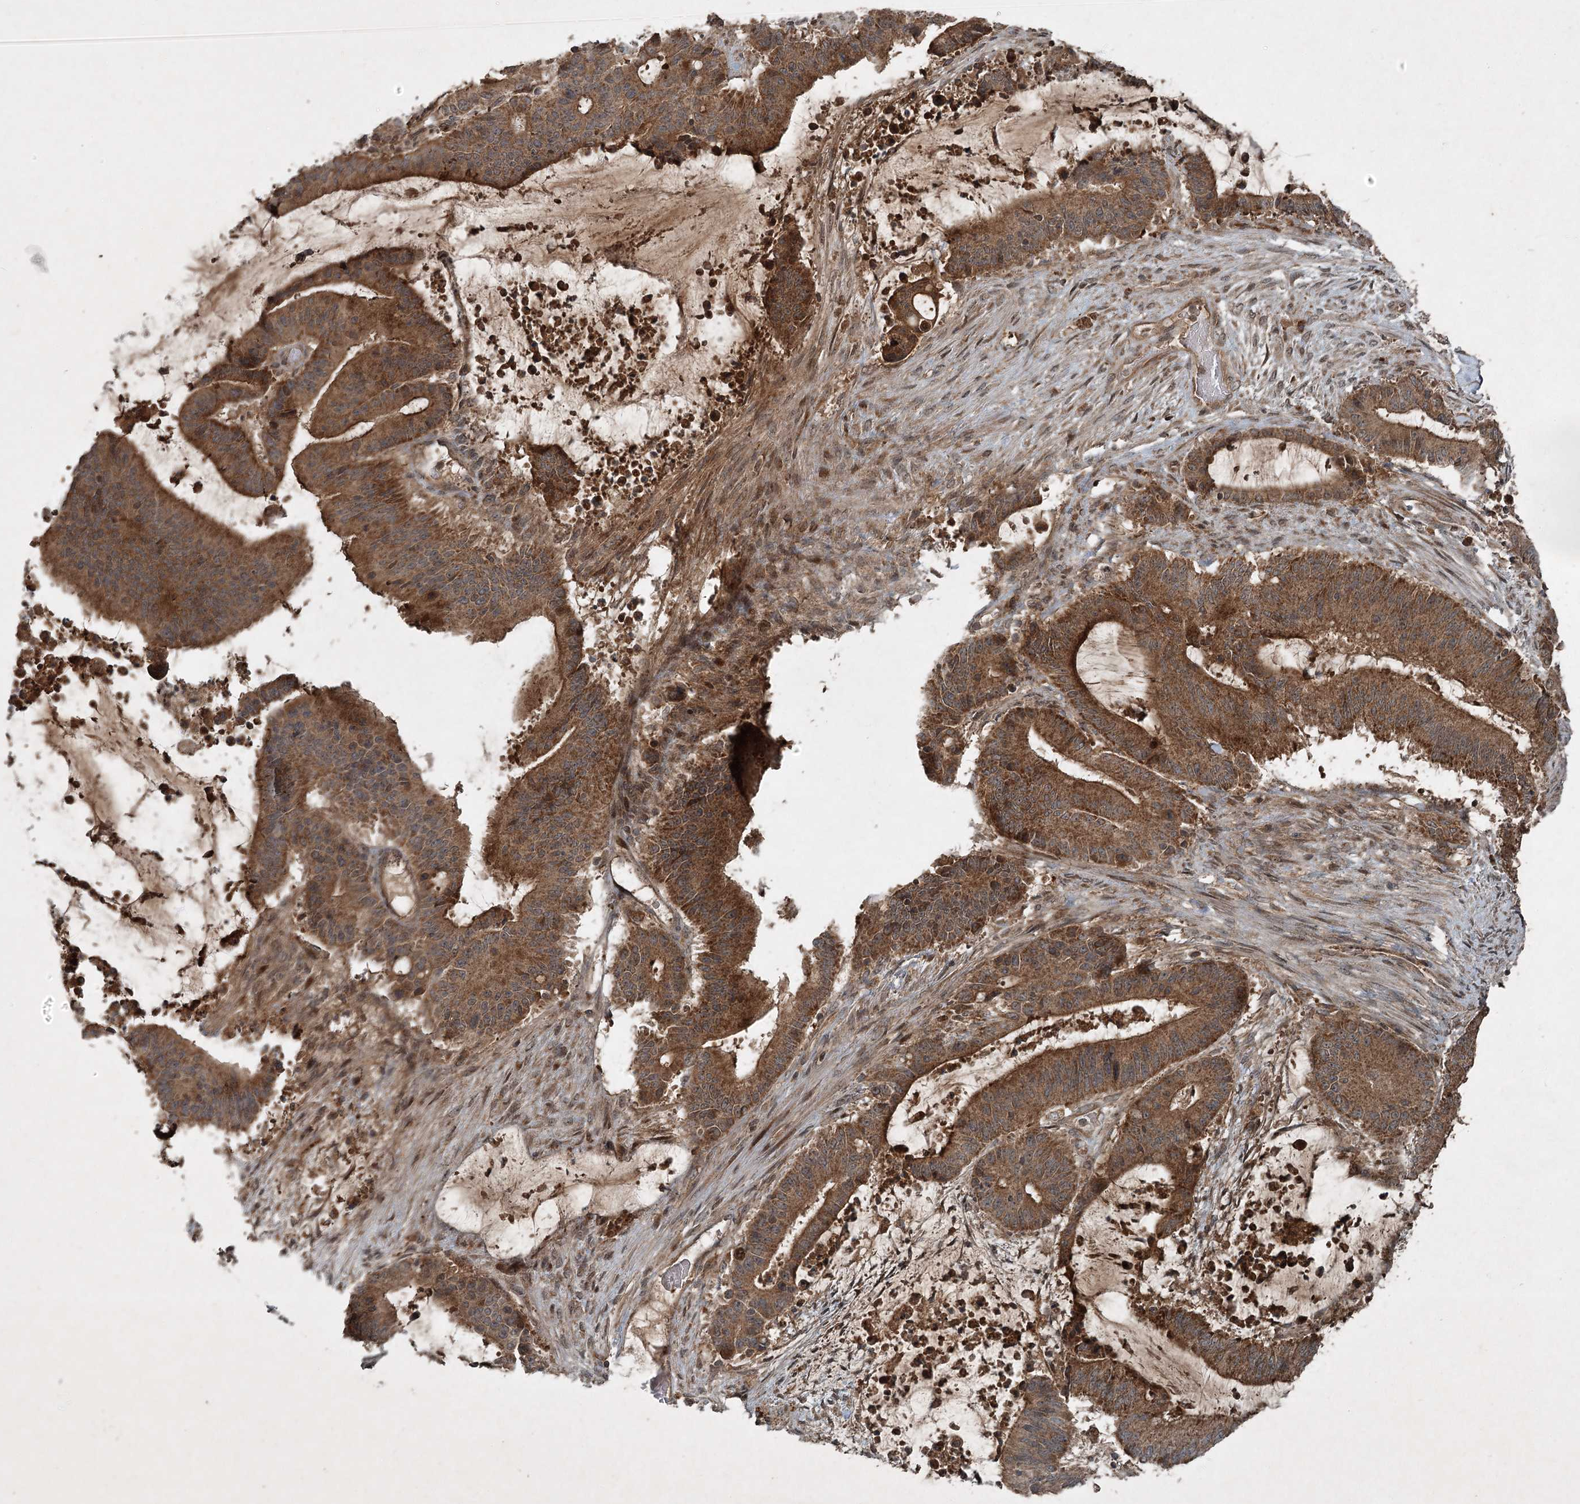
{"staining": {"intensity": "moderate", "quantity": ">75%", "location": "cytoplasmic/membranous"}, "tissue": "liver cancer", "cell_type": "Tumor cells", "image_type": "cancer", "snomed": [{"axis": "morphology", "description": "Normal tissue, NOS"}, {"axis": "morphology", "description": "Cholangiocarcinoma"}, {"axis": "topography", "description": "Liver"}, {"axis": "topography", "description": "Peripheral nerve tissue"}], "caption": "Immunohistochemical staining of cholangiocarcinoma (liver) demonstrates moderate cytoplasmic/membranous protein positivity in about >75% of tumor cells.", "gene": "UNC93A", "patient": {"sex": "female", "age": 73}}